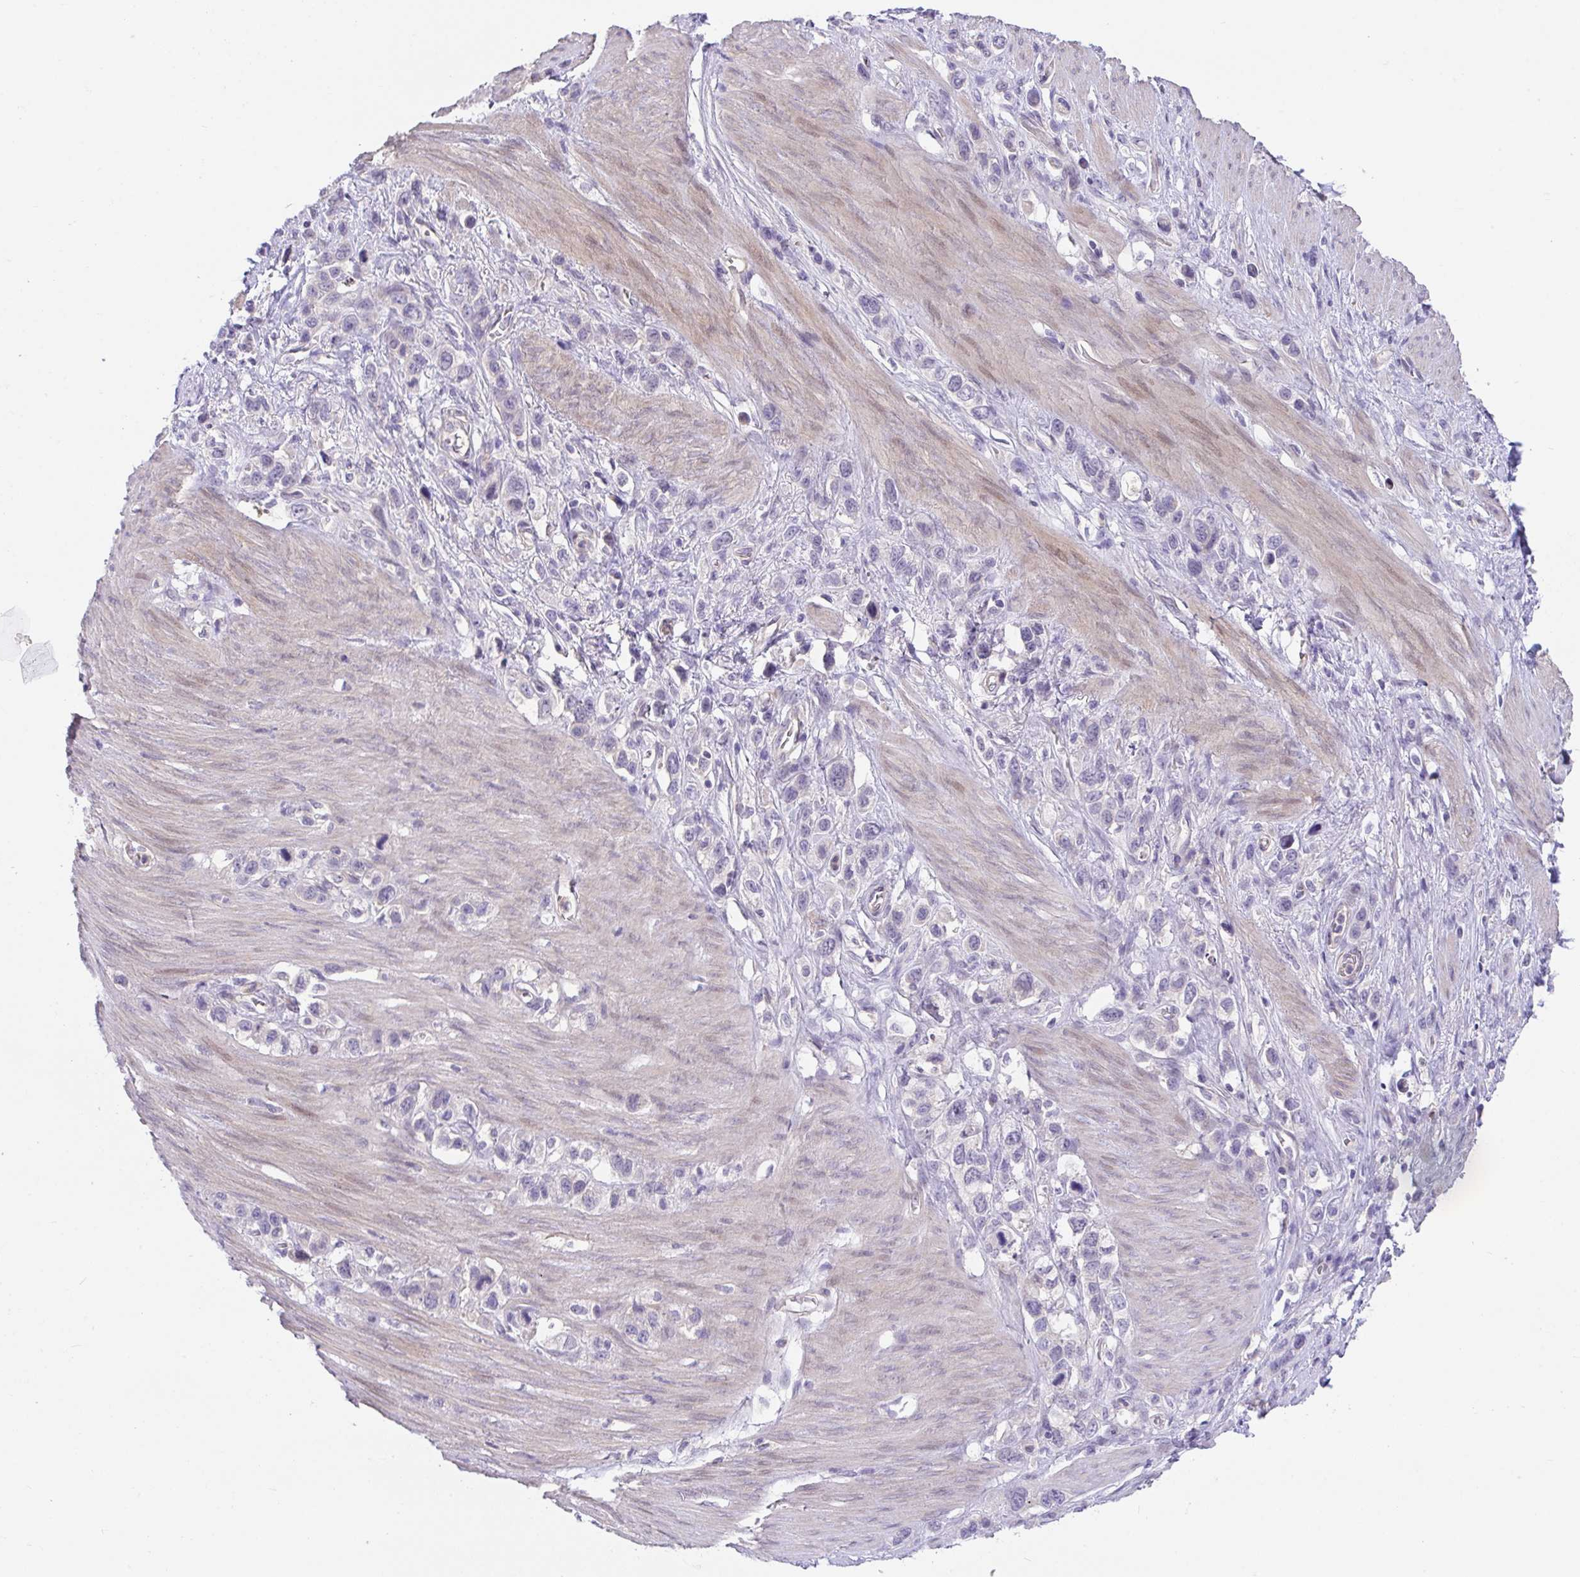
{"staining": {"intensity": "negative", "quantity": "none", "location": "none"}, "tissue": "stomach cancer", "cell_type": "Tumor cells", "image_type": "cancer", "snomed": [{"axis": "morphology", "description": "Adenocarcinoma, NOS"}, {"axis": "topography", "description": "Stomach"}], "caption": "Tumor cells are negative for protein expression in human adenocarcinoma (stomach). Brightfield microscopy of immunohistochemistry (IHC) stained with DAB (3,3'-diaminobenzidine) (brown) and hematoxylin (blue), captured at high magnification.", "gene": "RHOXF1", "patient": {"sex": "female", "age": 65}}